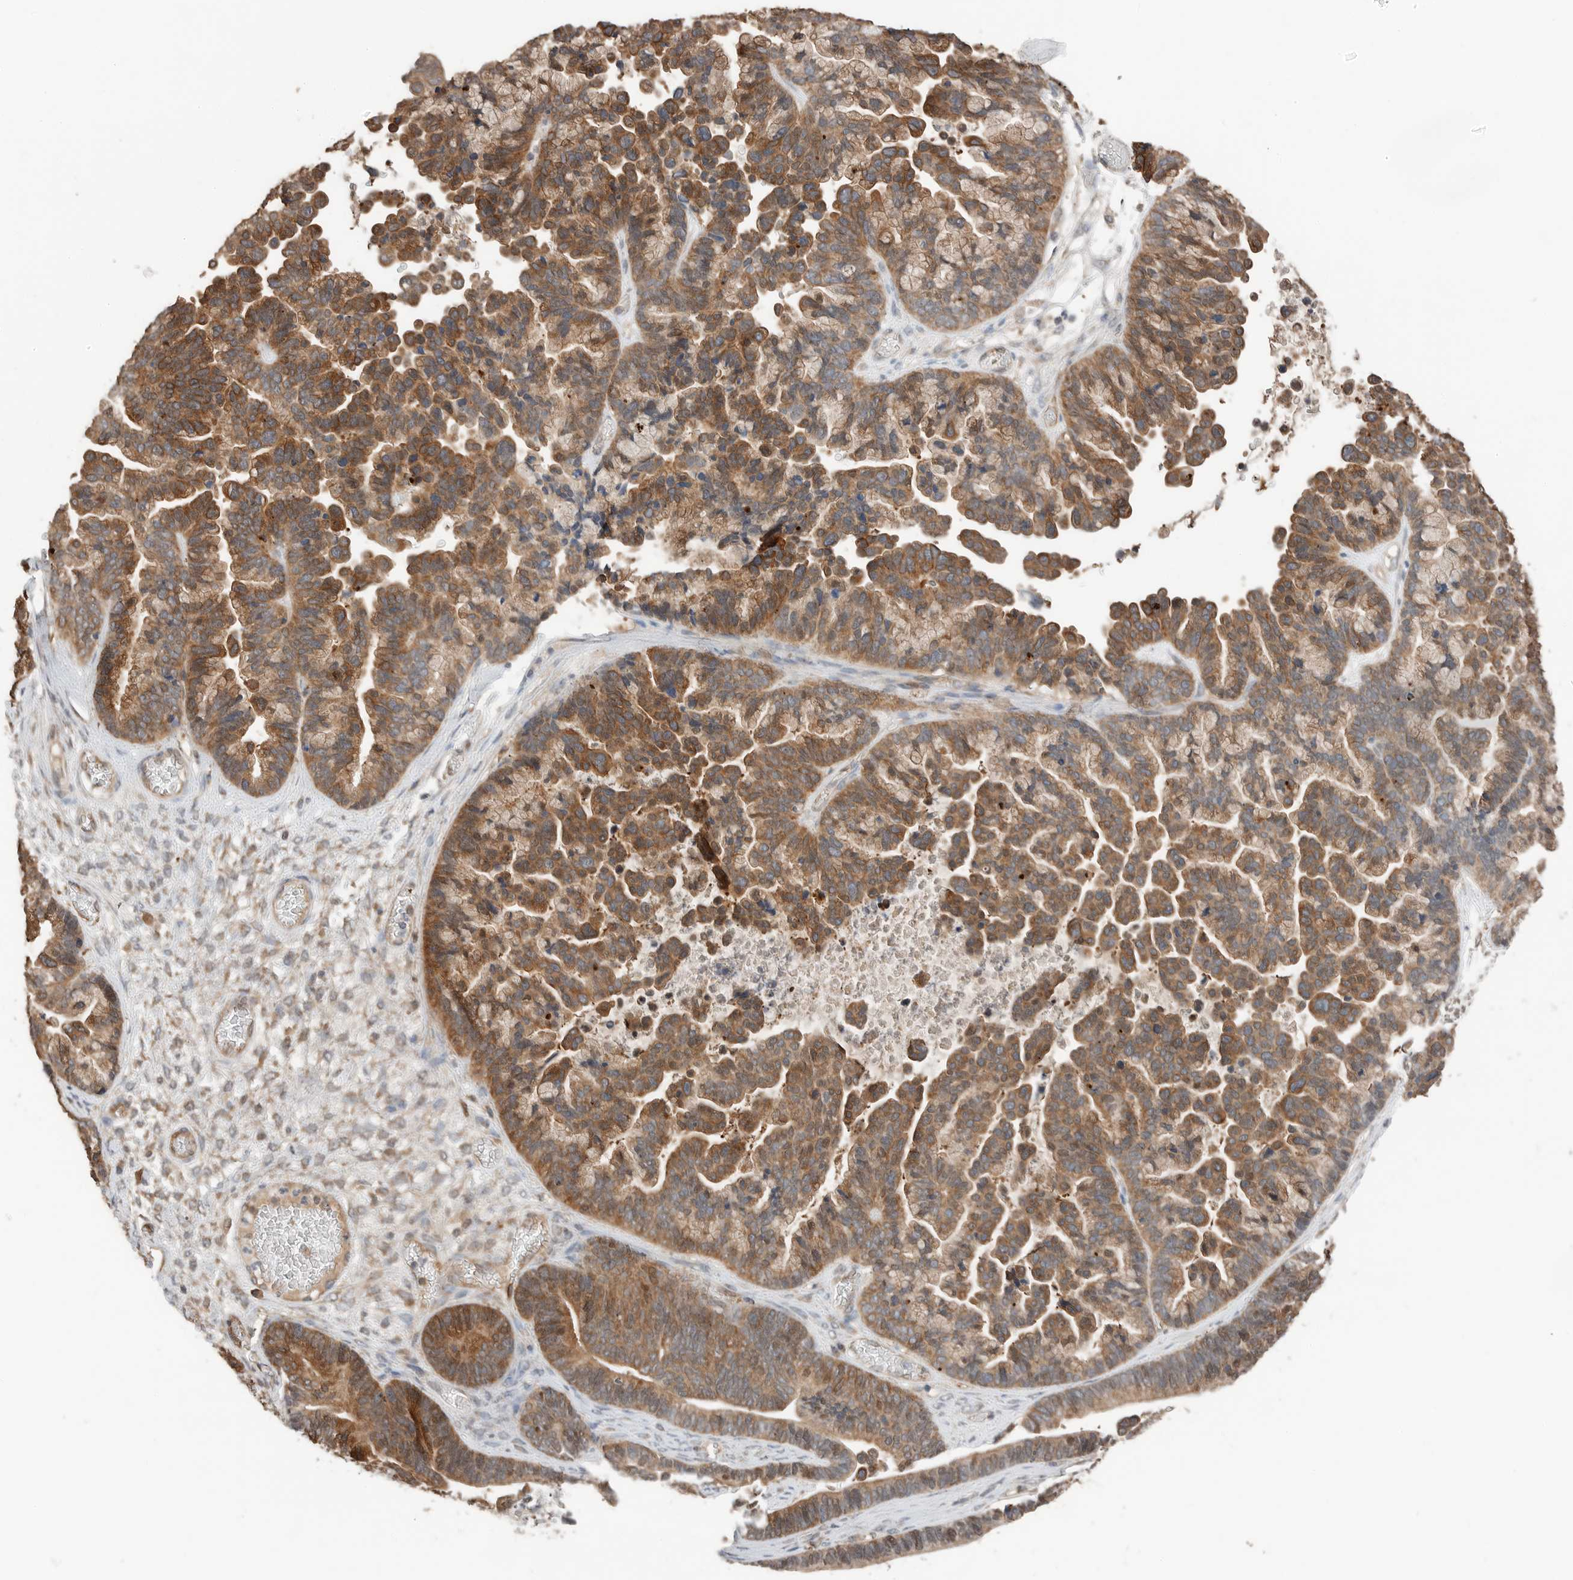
{"staining": {"intensity": "moderate", "quantity": ">75%", "location": "cytoplasmic/membranous,nuclear"}, "tissue": "ovarian cancer", "cell_type": "Tumor cells", "image_type": "cancer", "snomed": [{"axis": "morphology", "description": "Cystadenocarcinoma, serous, NOS"}, {"axis": "topography", "description": "Ovary"}], "caption": "Ovarian serous cystadenocarcinoma stained for a protein exhibits moderate cytoplasmic/membranous and nuclear positivity in tumor cells. The staining is performed using DAB brown chromogen to label protein expression. The nuclei are counter-stained blue using hematoxylin.", "gene": "XPNPEP1", "patient": {"sex": "female", "age": 56}}